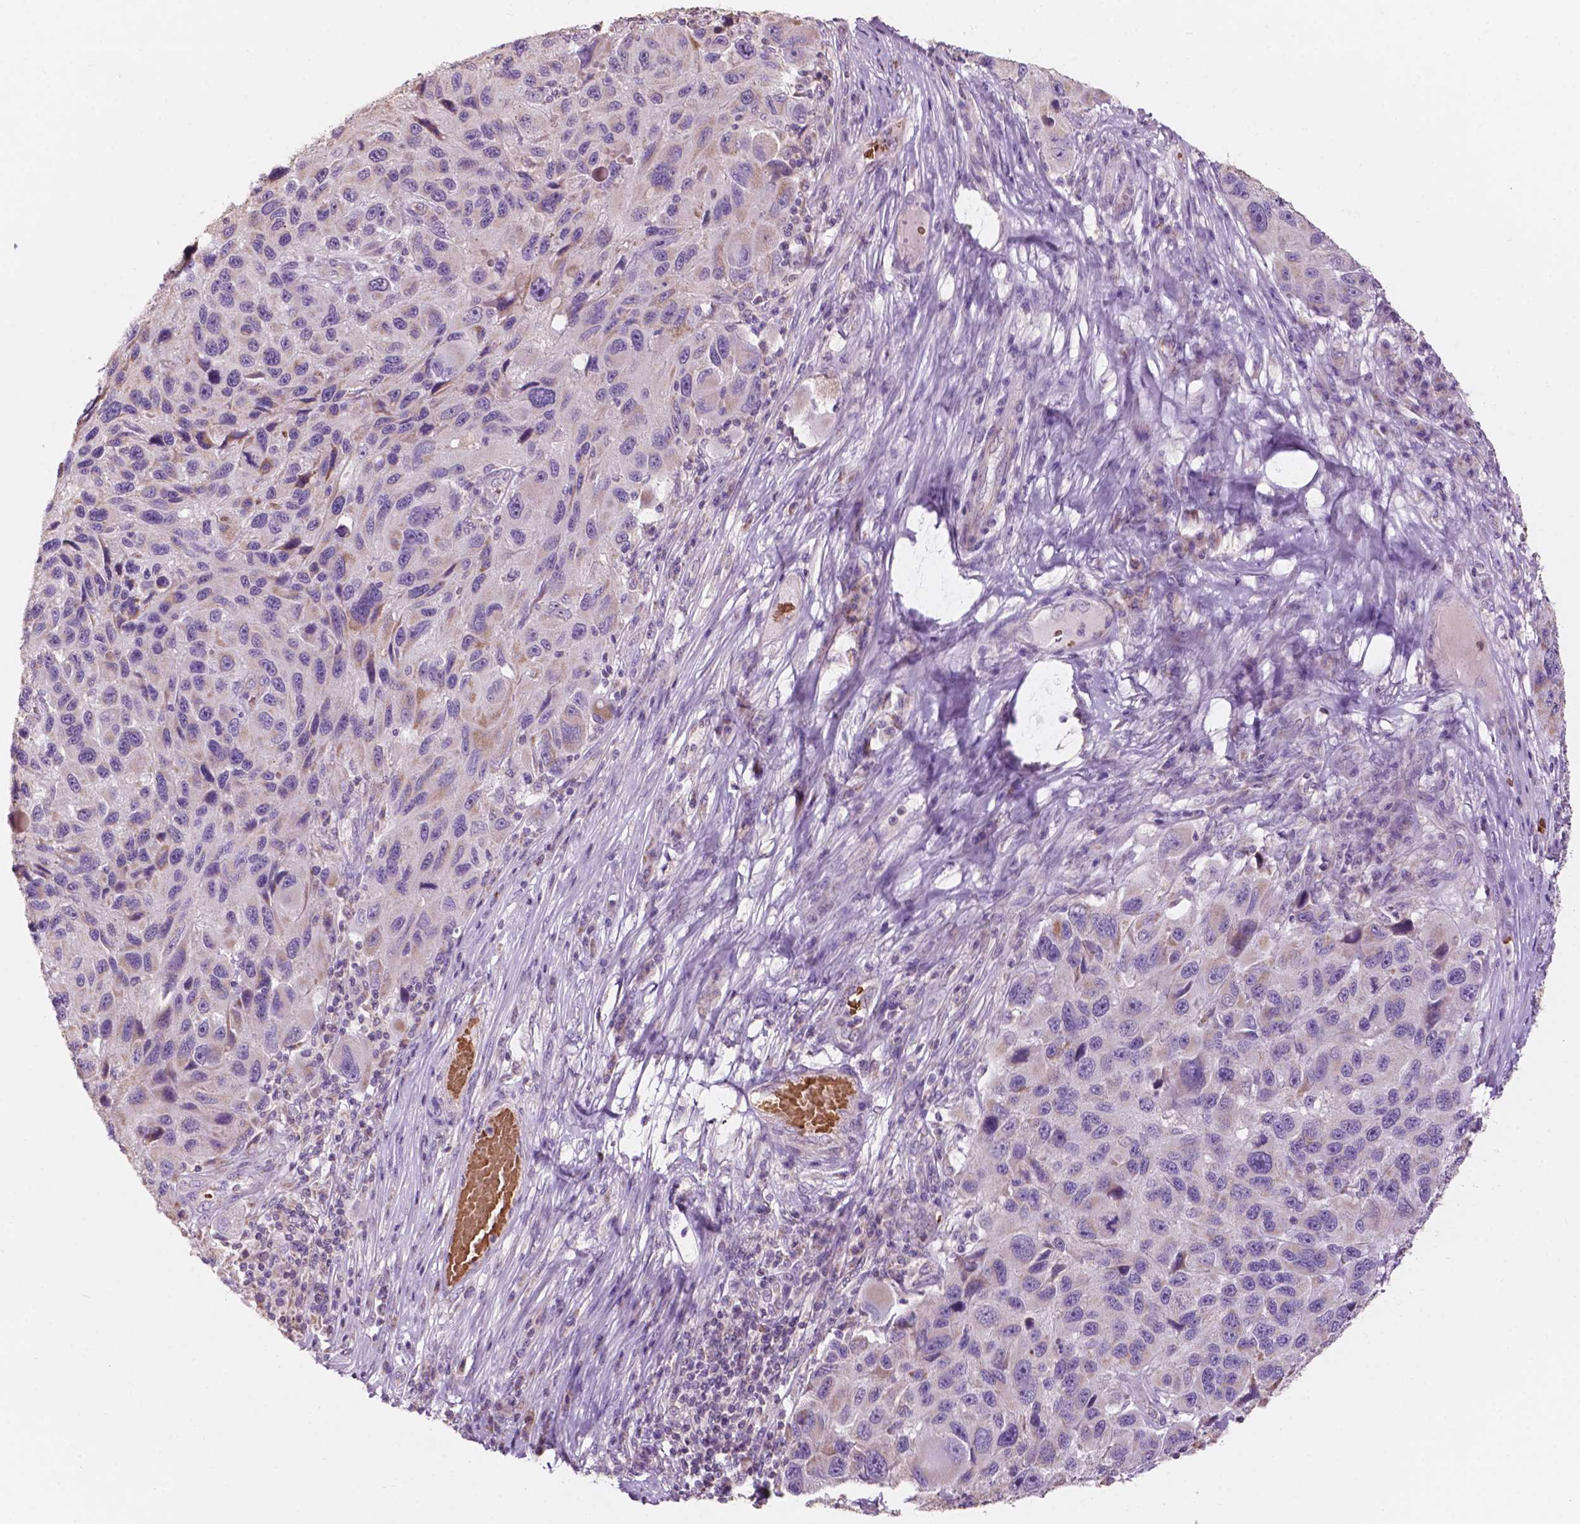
{"staining": {"intensity": "negative", "quantity": "none", "location": "none"}, "tissue": "melanoma", "cell_type": "Tumor cells", "image_type": "cancer", "snomed": [{"axis": "morphology", "description": "Malignant melanoma, NOS"}, {"axis": "topography", "description": "Skin"}], "caption": "Immunohistochemistry (IHC) of melanoma shows no positivity in tumor cells.", "gene": "NDUFS1", "patient": {"sex": "male", "age": 53}}